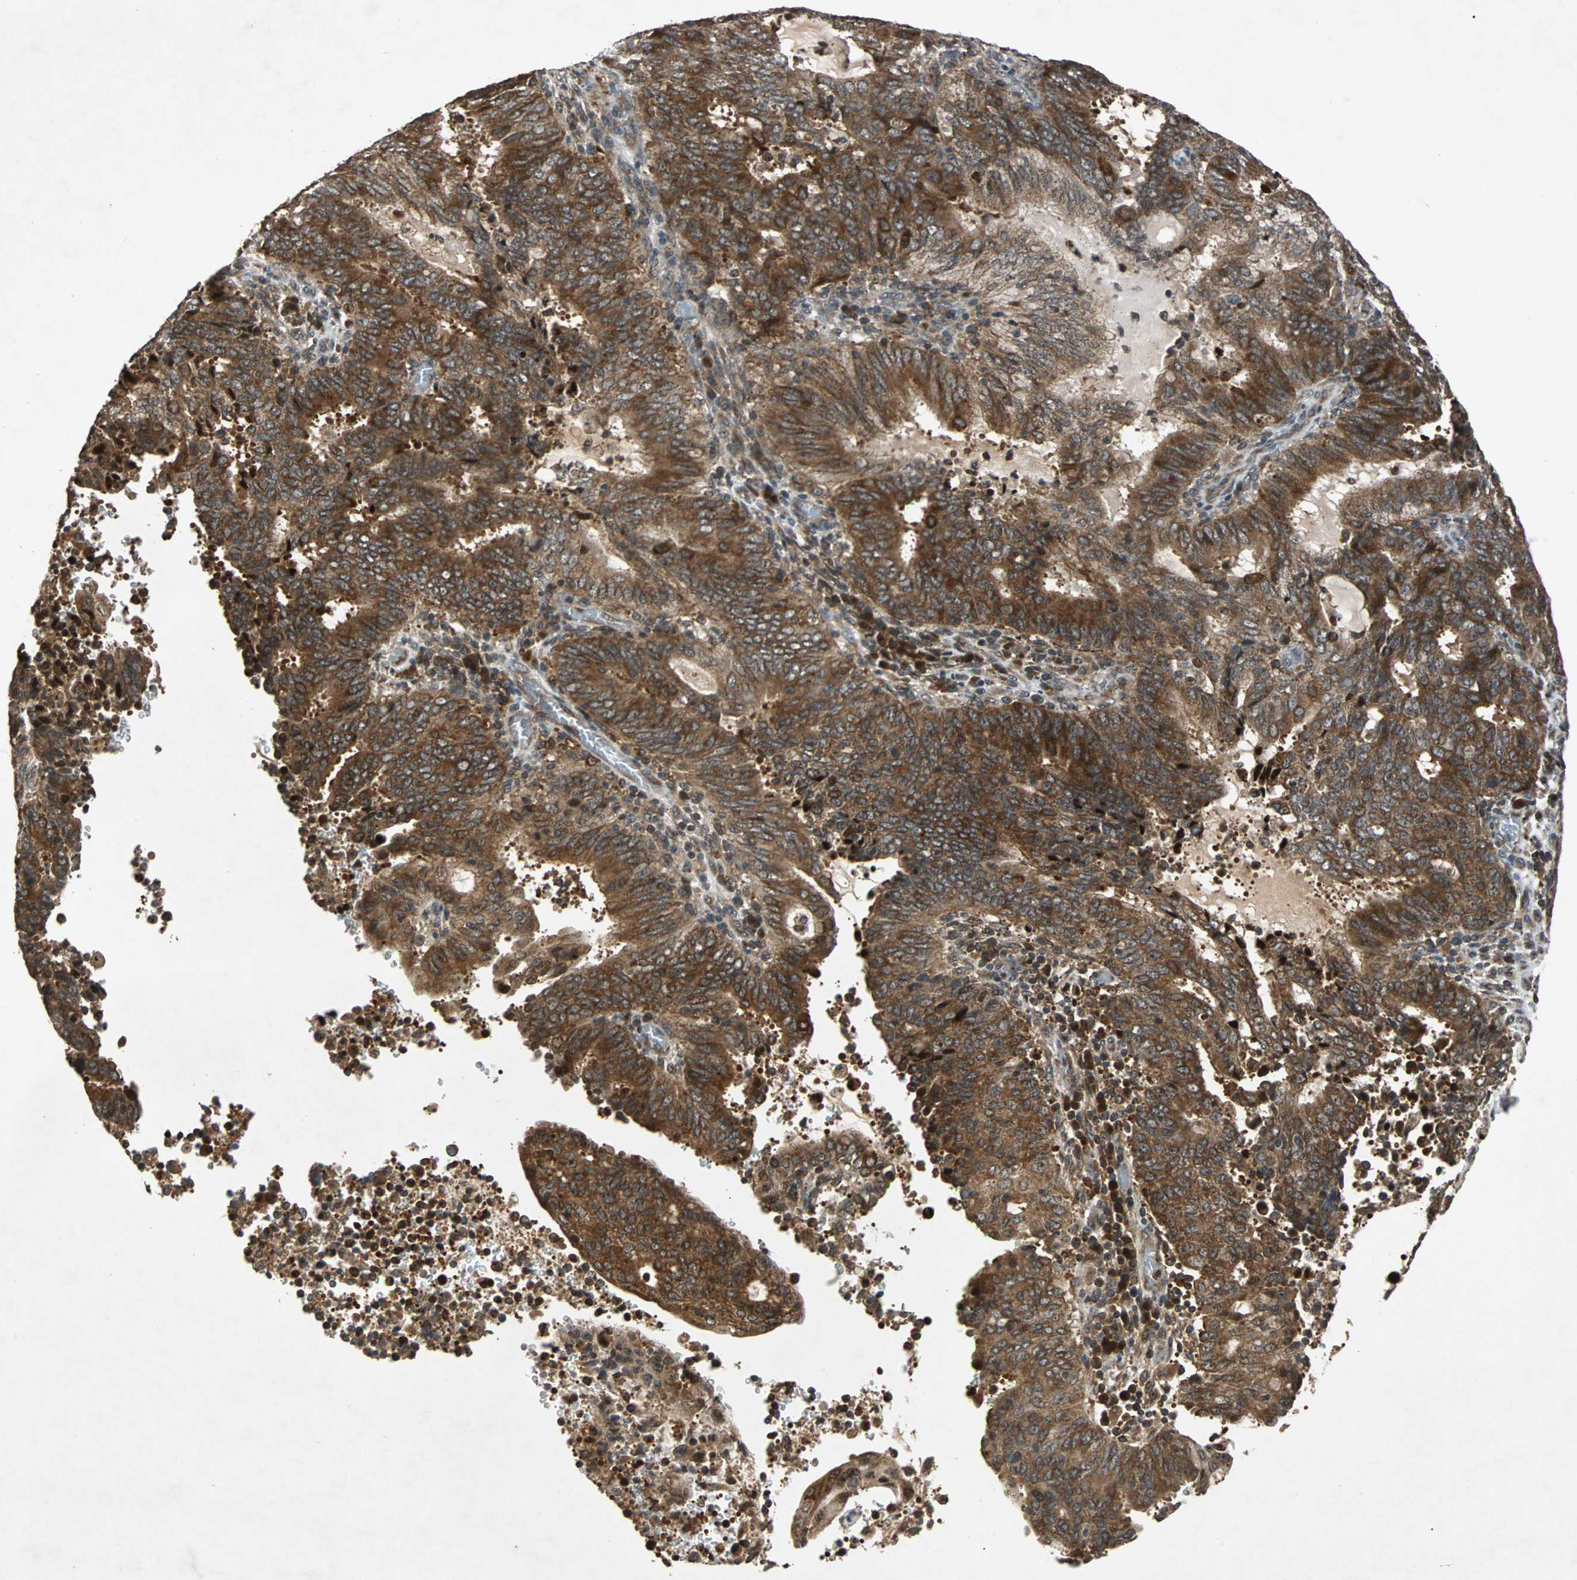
{"staining": {"intensity": "strong", "quantity": ">75%", "location": "cytoplasmic/membranous"}, "tissue": "cervical cancer", "cell_type": "Tumor cells", "image_type": "cancer", "snomed": [{"axis": "morphology", "description": "Adenocarcinoma, NOS"}, {"axis": "topography", "description": "Cervix"}], "caption": "Cervical cancer stained for a protein demonstrates strong cytoplasmic/membranous positivity in tumor cells.", "gene": "USP31", "patient": {"sex": "female", "age": 44}}